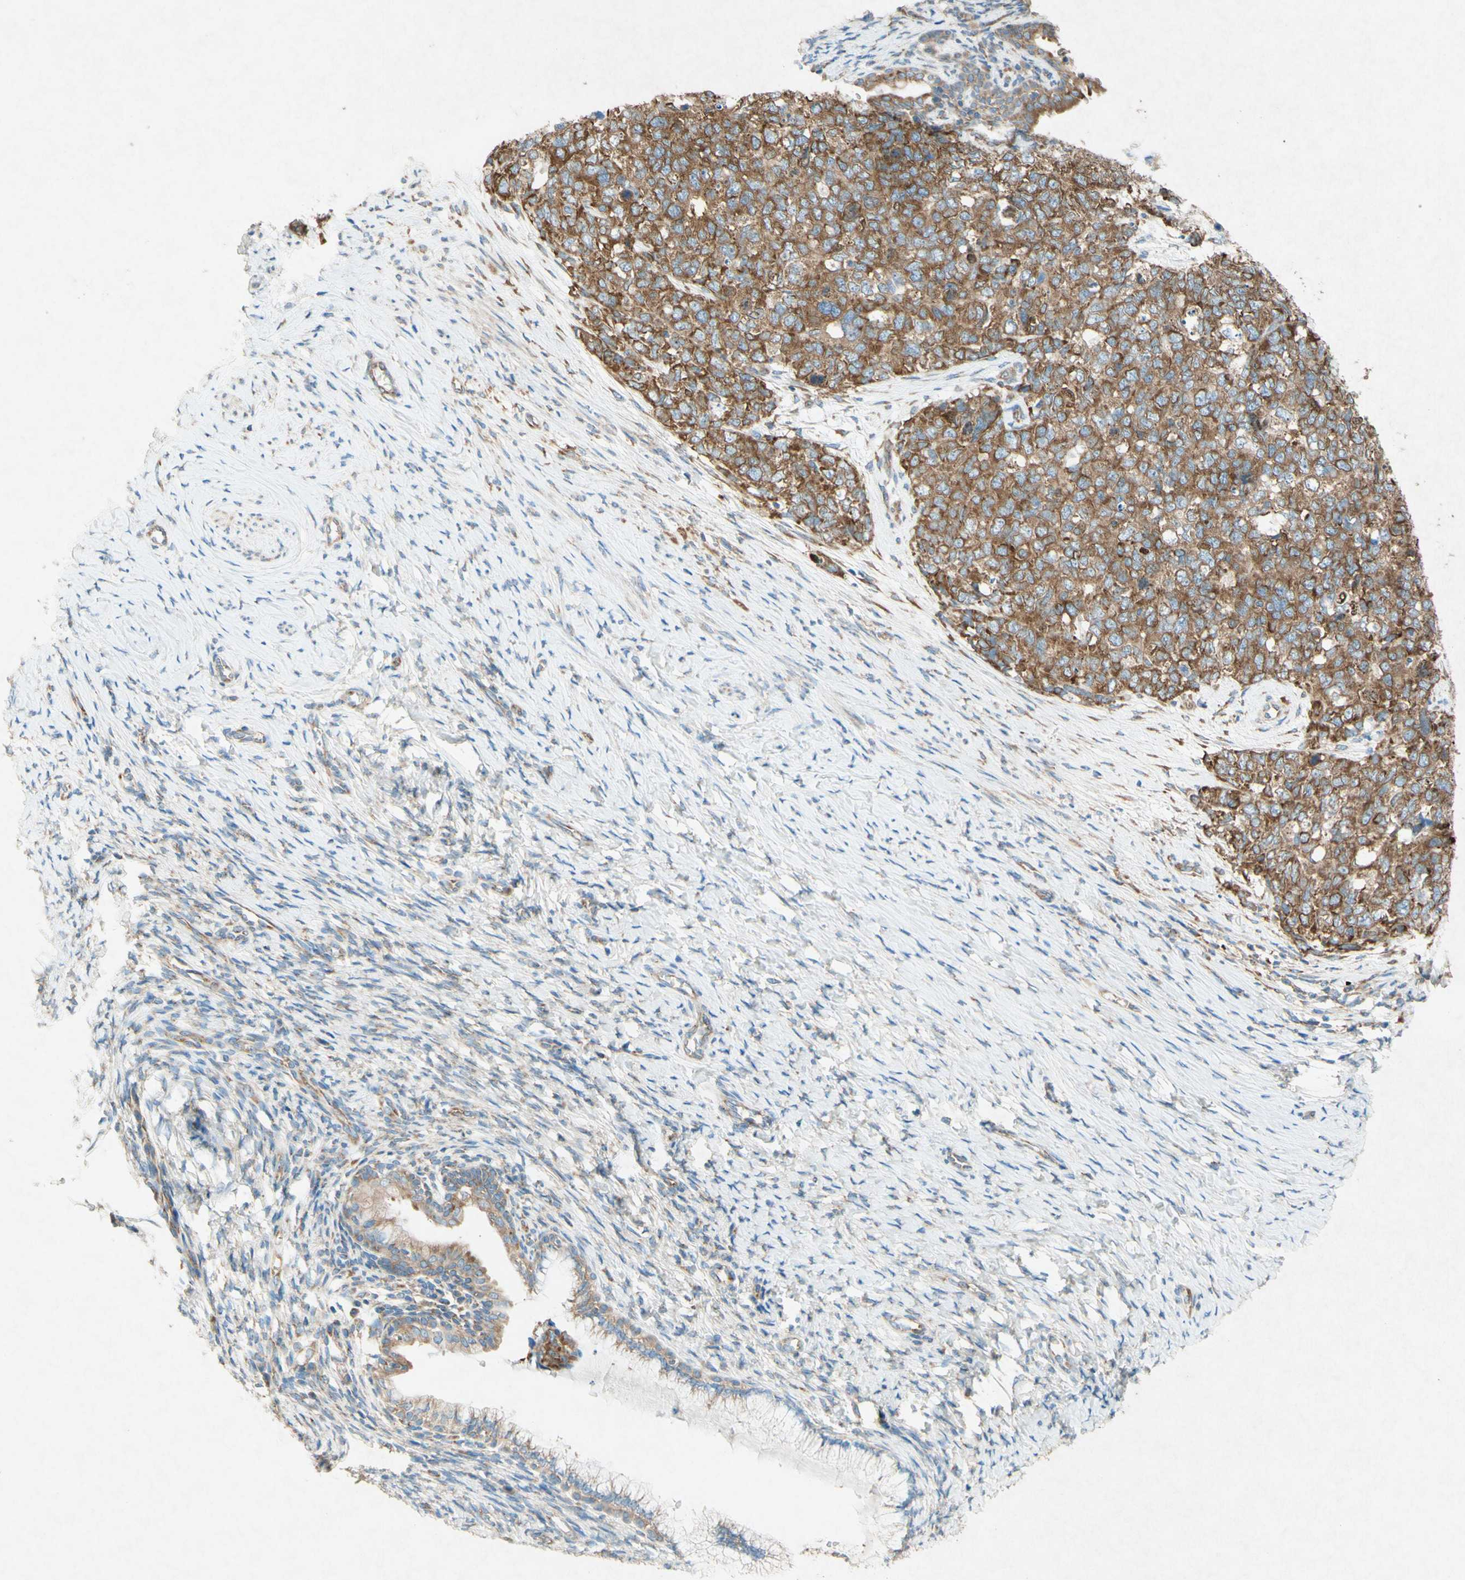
{"staining": {"intensity": "moderate", "quantity": ">75%", "location": "cytoplasmic/membranous"}, "tissue": "cervical cancer", "cell_type": "Tumor cells", "image_type": "cancer", "snomed": [{"axis": "morphology", "description": "Squamous cell carcinoma, NOS"}, {"axis": "topography", "description": "Cervix"}], "caption": "Protein staining reveals moderate cytoplasmic/membranous staining in about >75% of tumor cells in squamous cell carcinoma (cervical).", "gene": "PABPC1", "patient": {"sex": "female", "age": 63}}